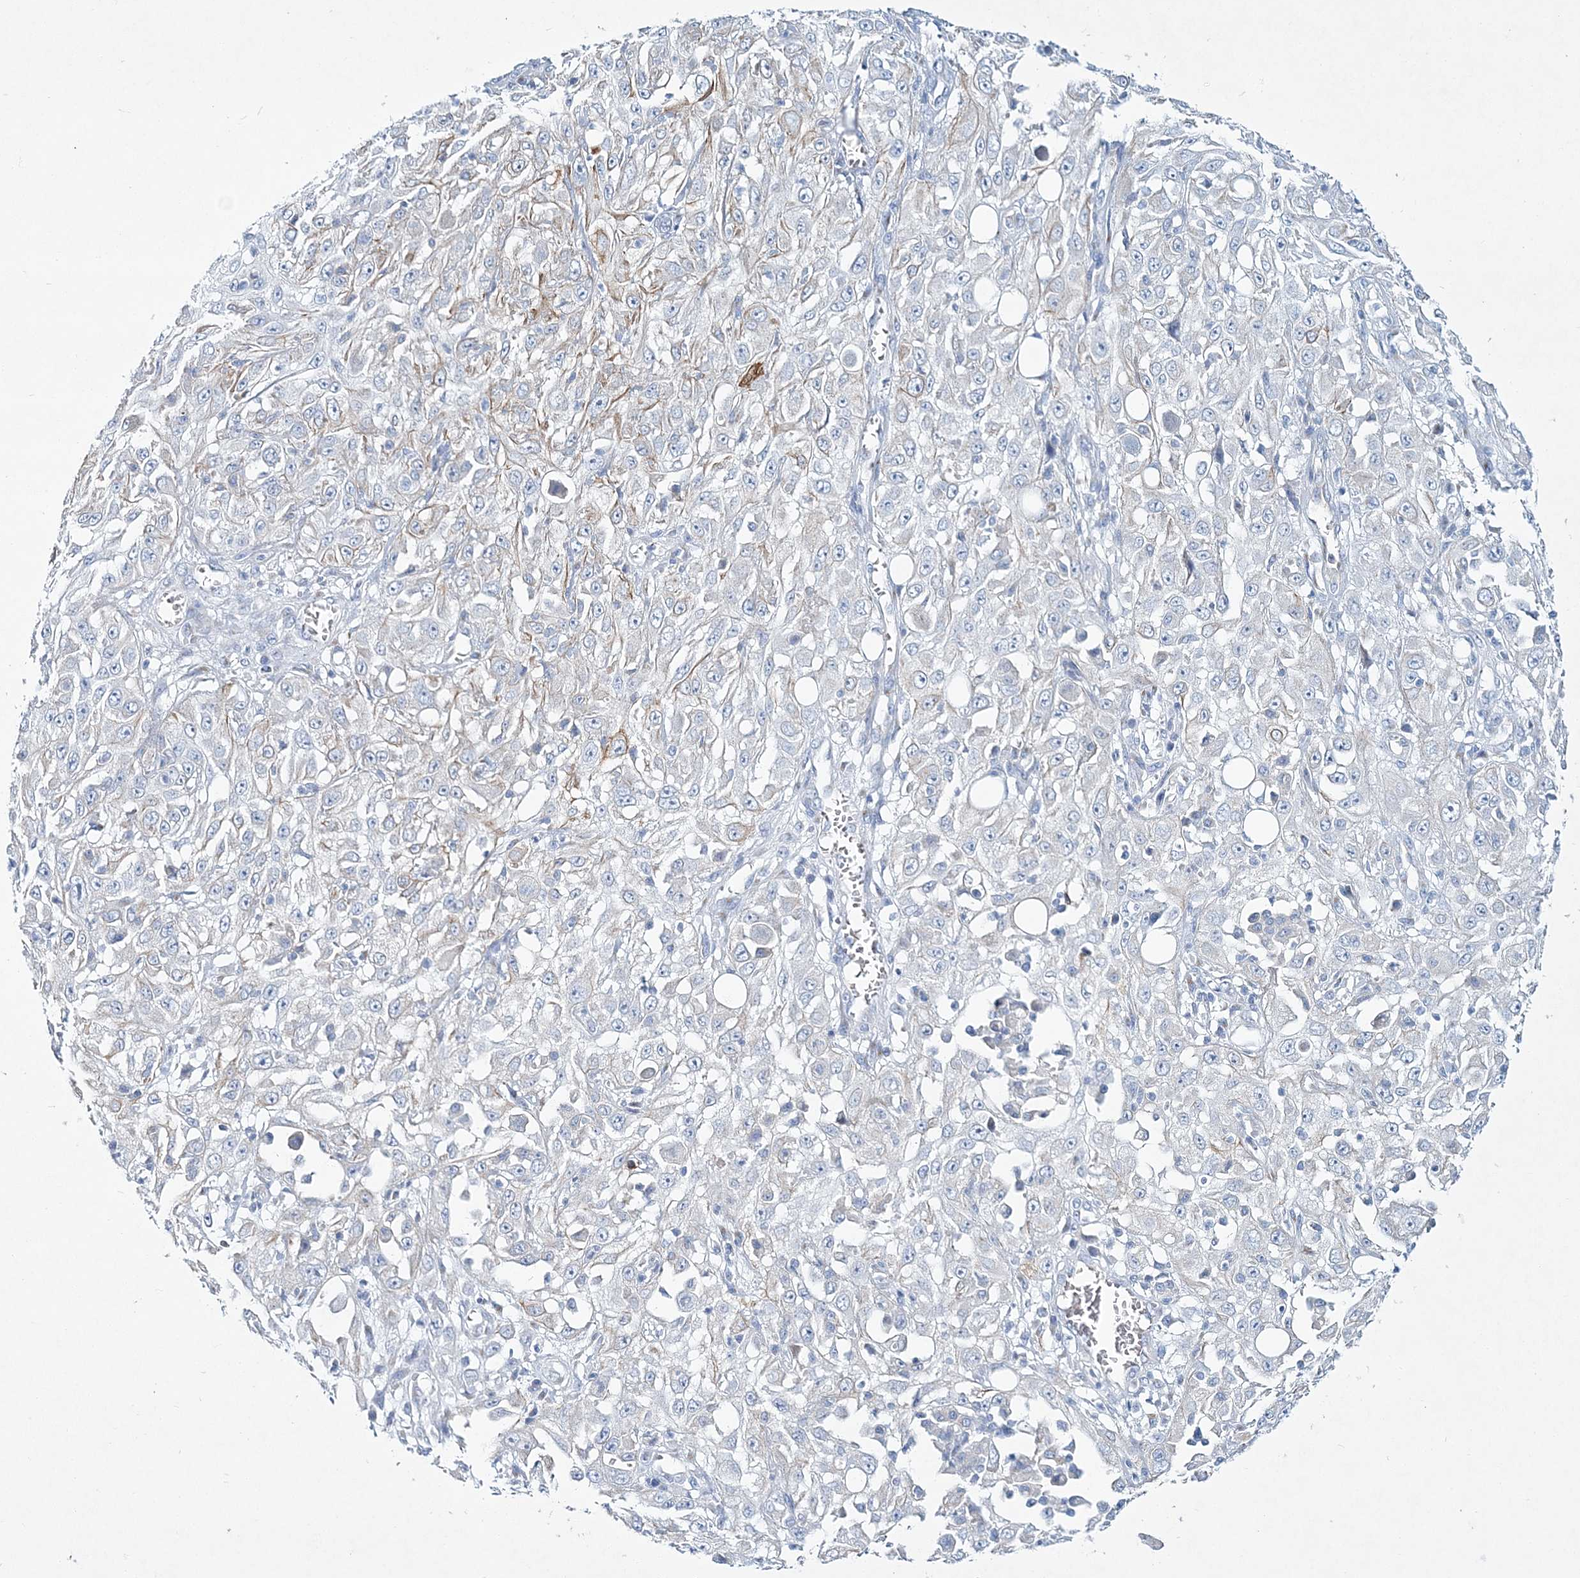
{"staining": {"intensity": "weak", "quantity": "<25%", "location": "cytoplasmic/membranous"}, "tissue": "skin cancer", "cell_type": "Tumor cells", "image_type": "cancer", "snomed": [{"axis": "morphology", "description": "Squamous cell carcinoma, NOS"}, {"axis": "morphology", "description": "Squamous cell carcinoma, metastatic, NOS"}, {"axis": "topography", "description": "Skin"}, {"axis": "topography", "description": "Lymph node"}], "caption": "Tumor cells show no significant expression in skin metastatic squamous cell carcinoma.", "gene": "ADGRL1", "patient": {"sex": "male", "age": 75}}